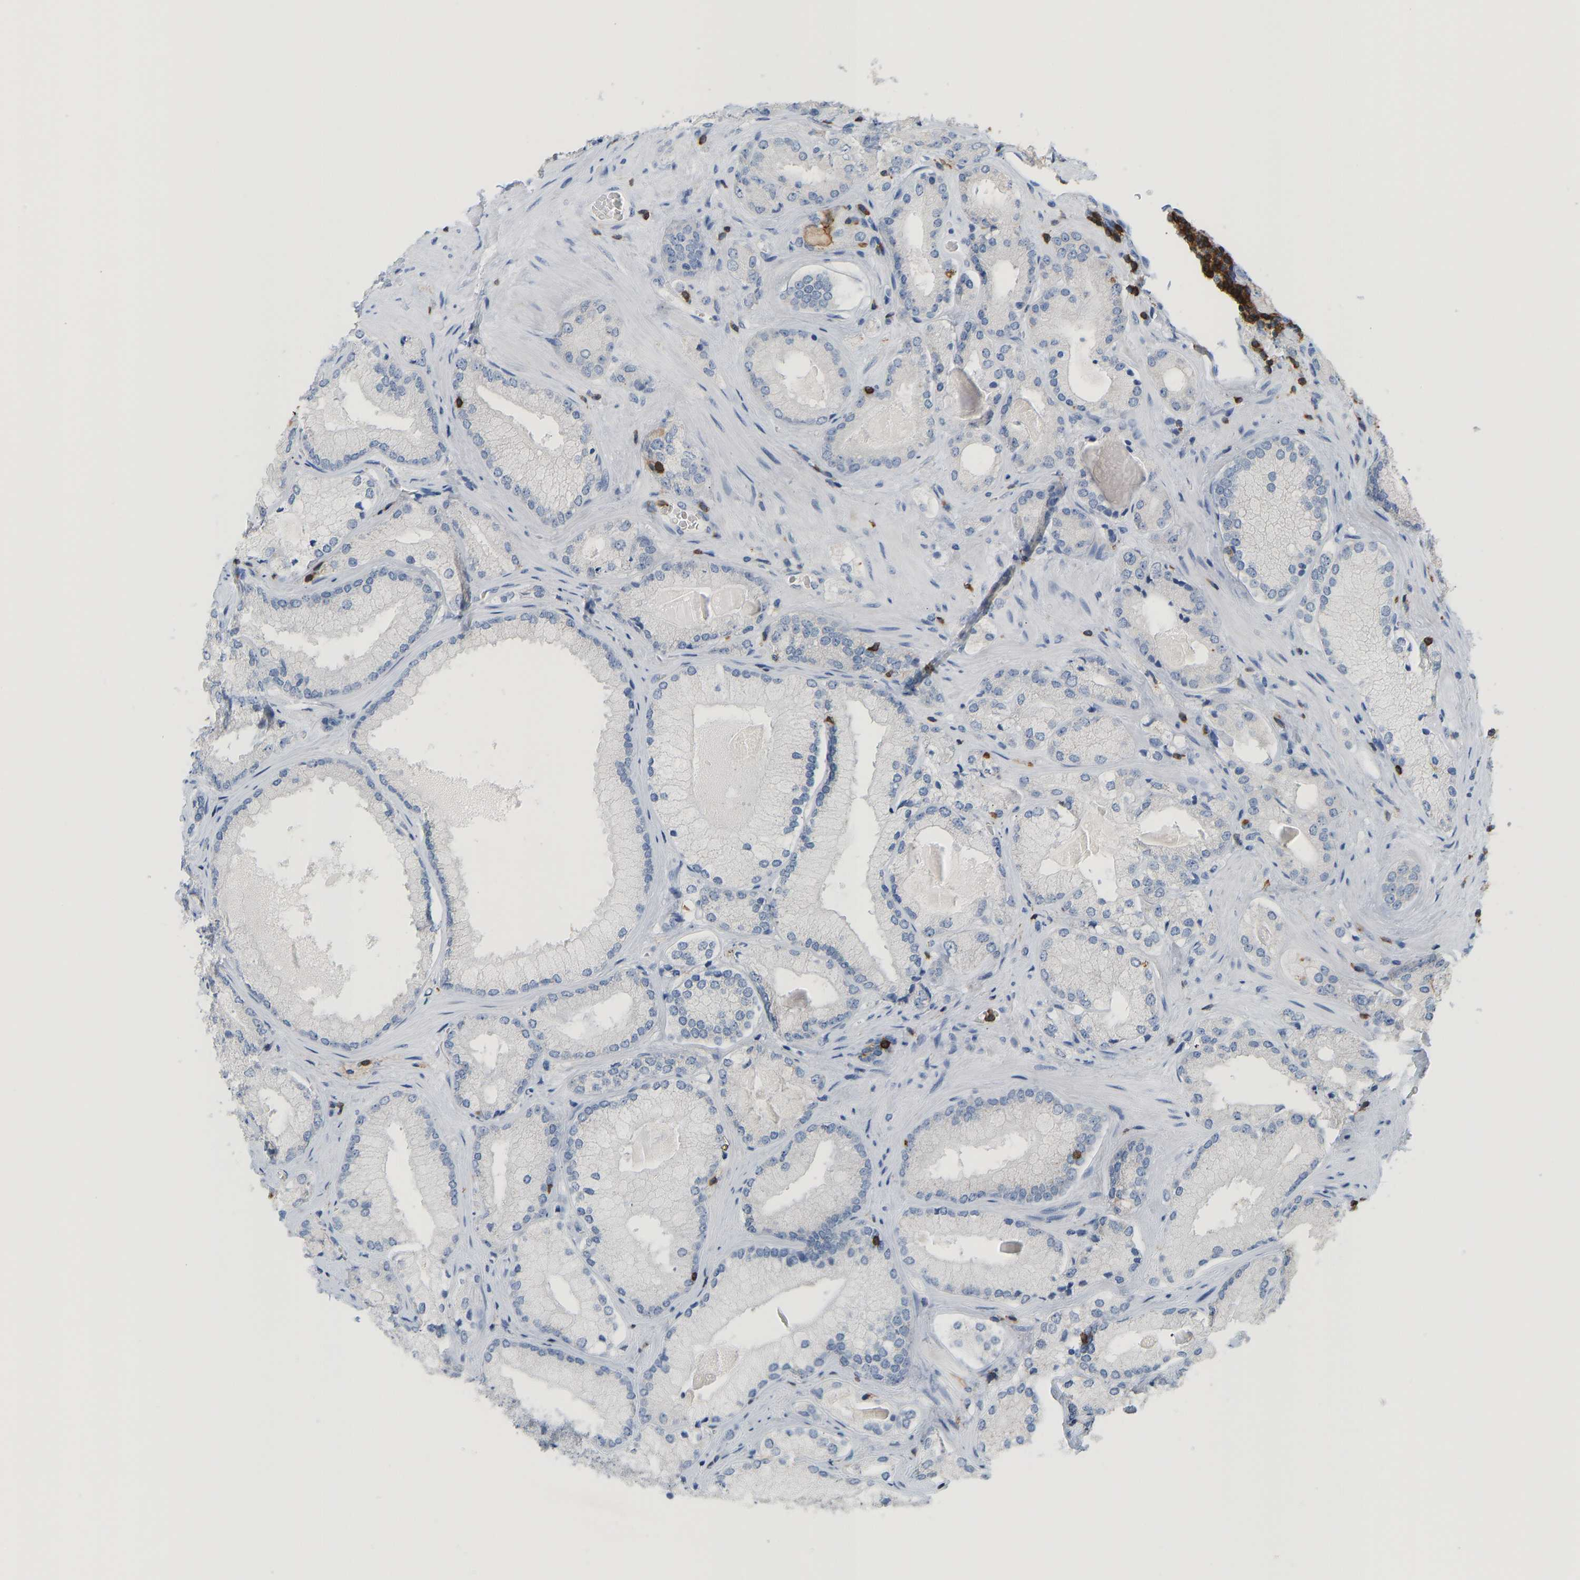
{"staining": {"intensity": "negative", "quantity": "none", "location": "none"}, "tissue": "prostate cancer", "cell_type": "Tumor cells", "image_type": "cancer", "snomed": [{"axis": "morphology", "description": "Adenocarcinoma, Low grade"}, {"axis": "topography", "description": "Prostate"}], "caption": "Prostate cancer (adenocarcinoma (low-grade)) was stained to show a protein in brown. There is no significant expression in tumor cells.", "gene": "EVL", "patient": {"sex": "male", "age": 65}}